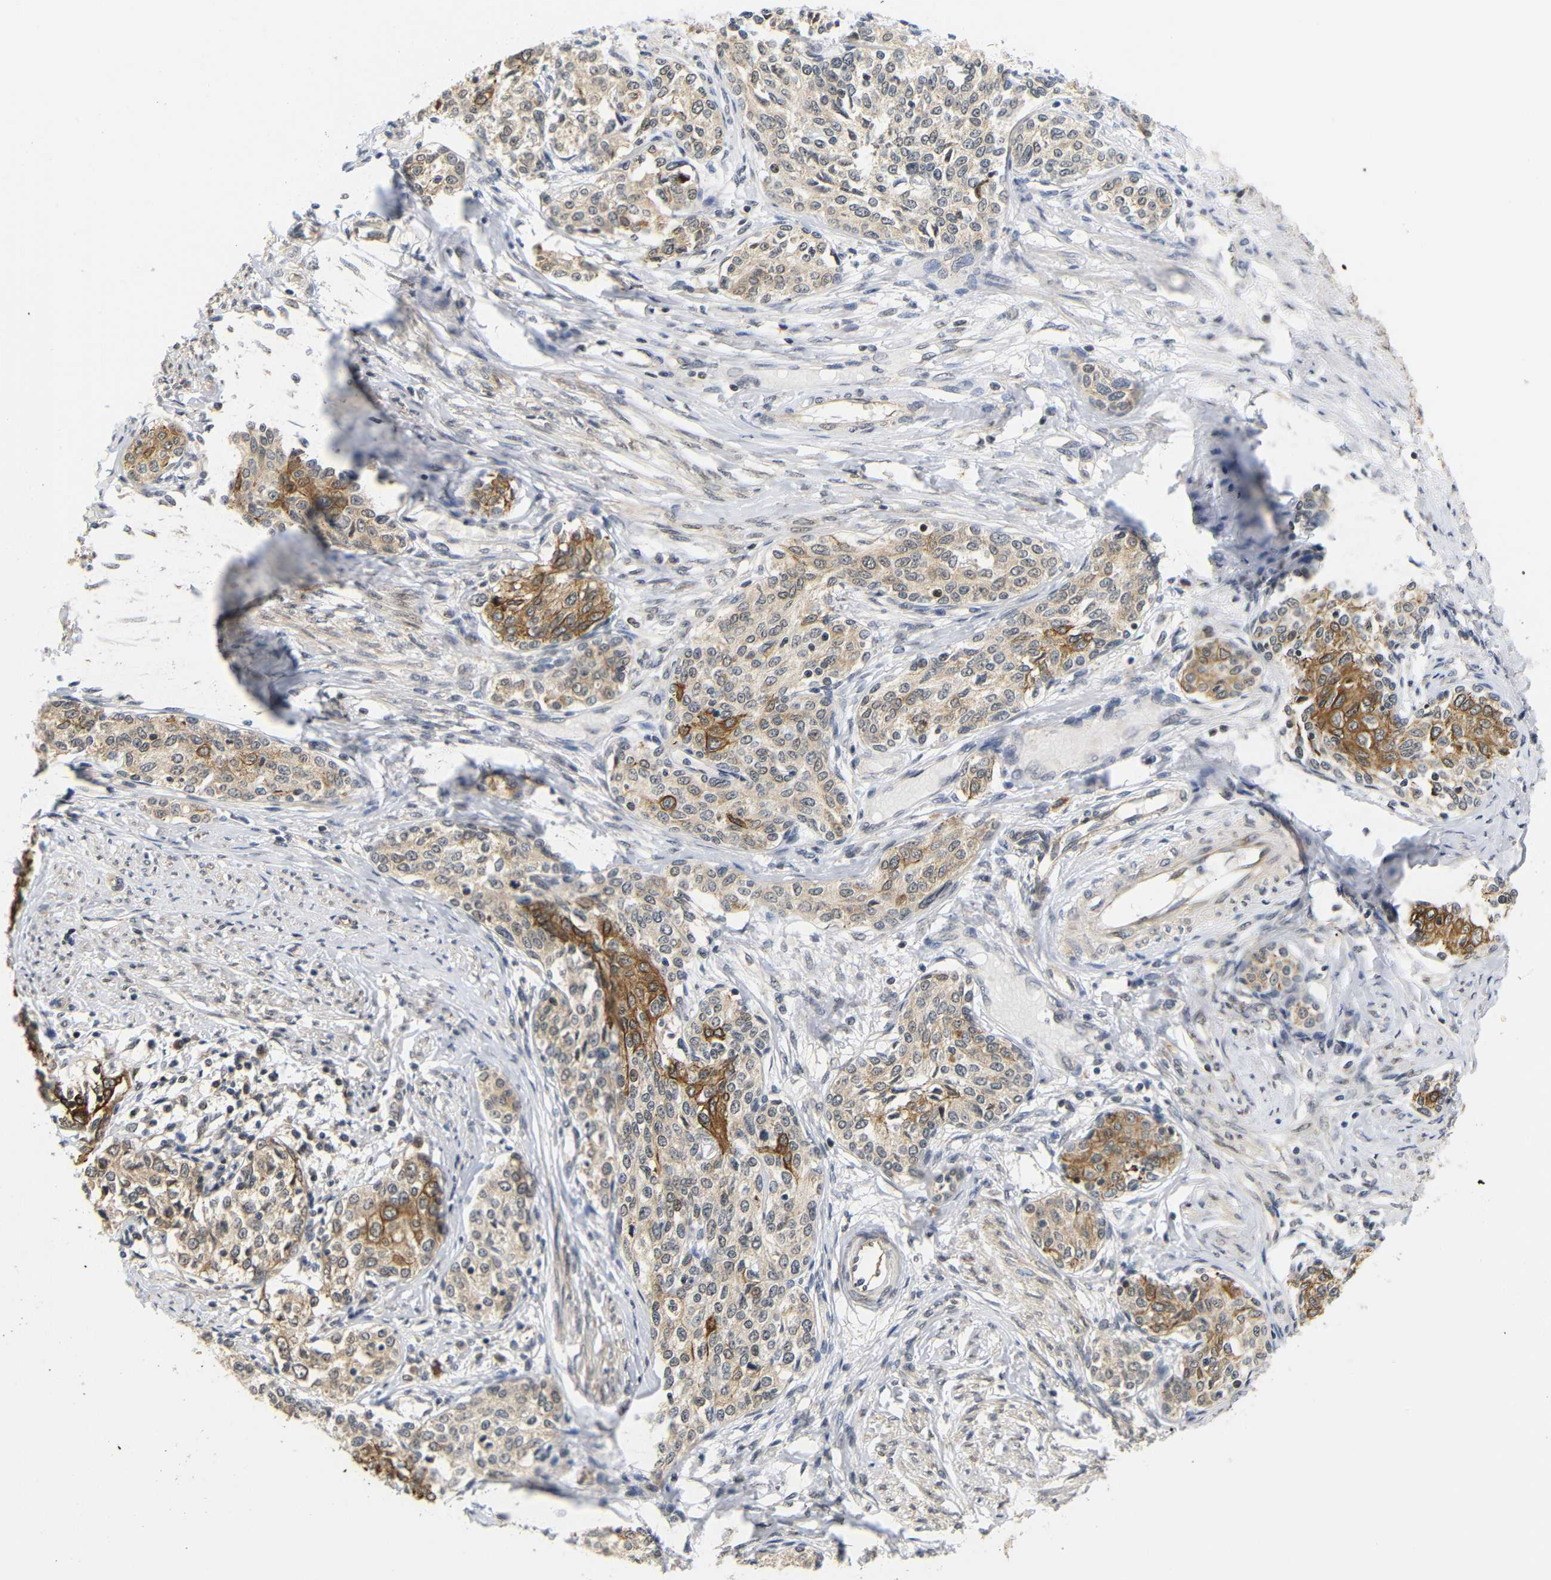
{"staining": {"intensity": "moderate", "quantity": ">75%", "location": "cytoplasmic/membranous"}, "tissue": "cervical cancer", "cell_type": "Tumor cells", "image_type": "cancer", "snomed": [{"axis": "morphology", "description": "Squamous cell carcinoma, NOS"}, {"axis": "morphology", "description": "Adenocarcinoma, NOS"}, {"axis": "topography", "description": "Cervix"}], "caption": "Immunohistochemical staining of human cervical cancer (adenocarcinoma) displays moderate cytoplasmic/membranous protein expression in approximately >75% of tumor cells. Using DAB (brown) and hematoxylin (blue) stains, captured at high magnification using brightfield microscopy.", "gene": "GJA5", "patient": {"sex": "female", "age": 52}}